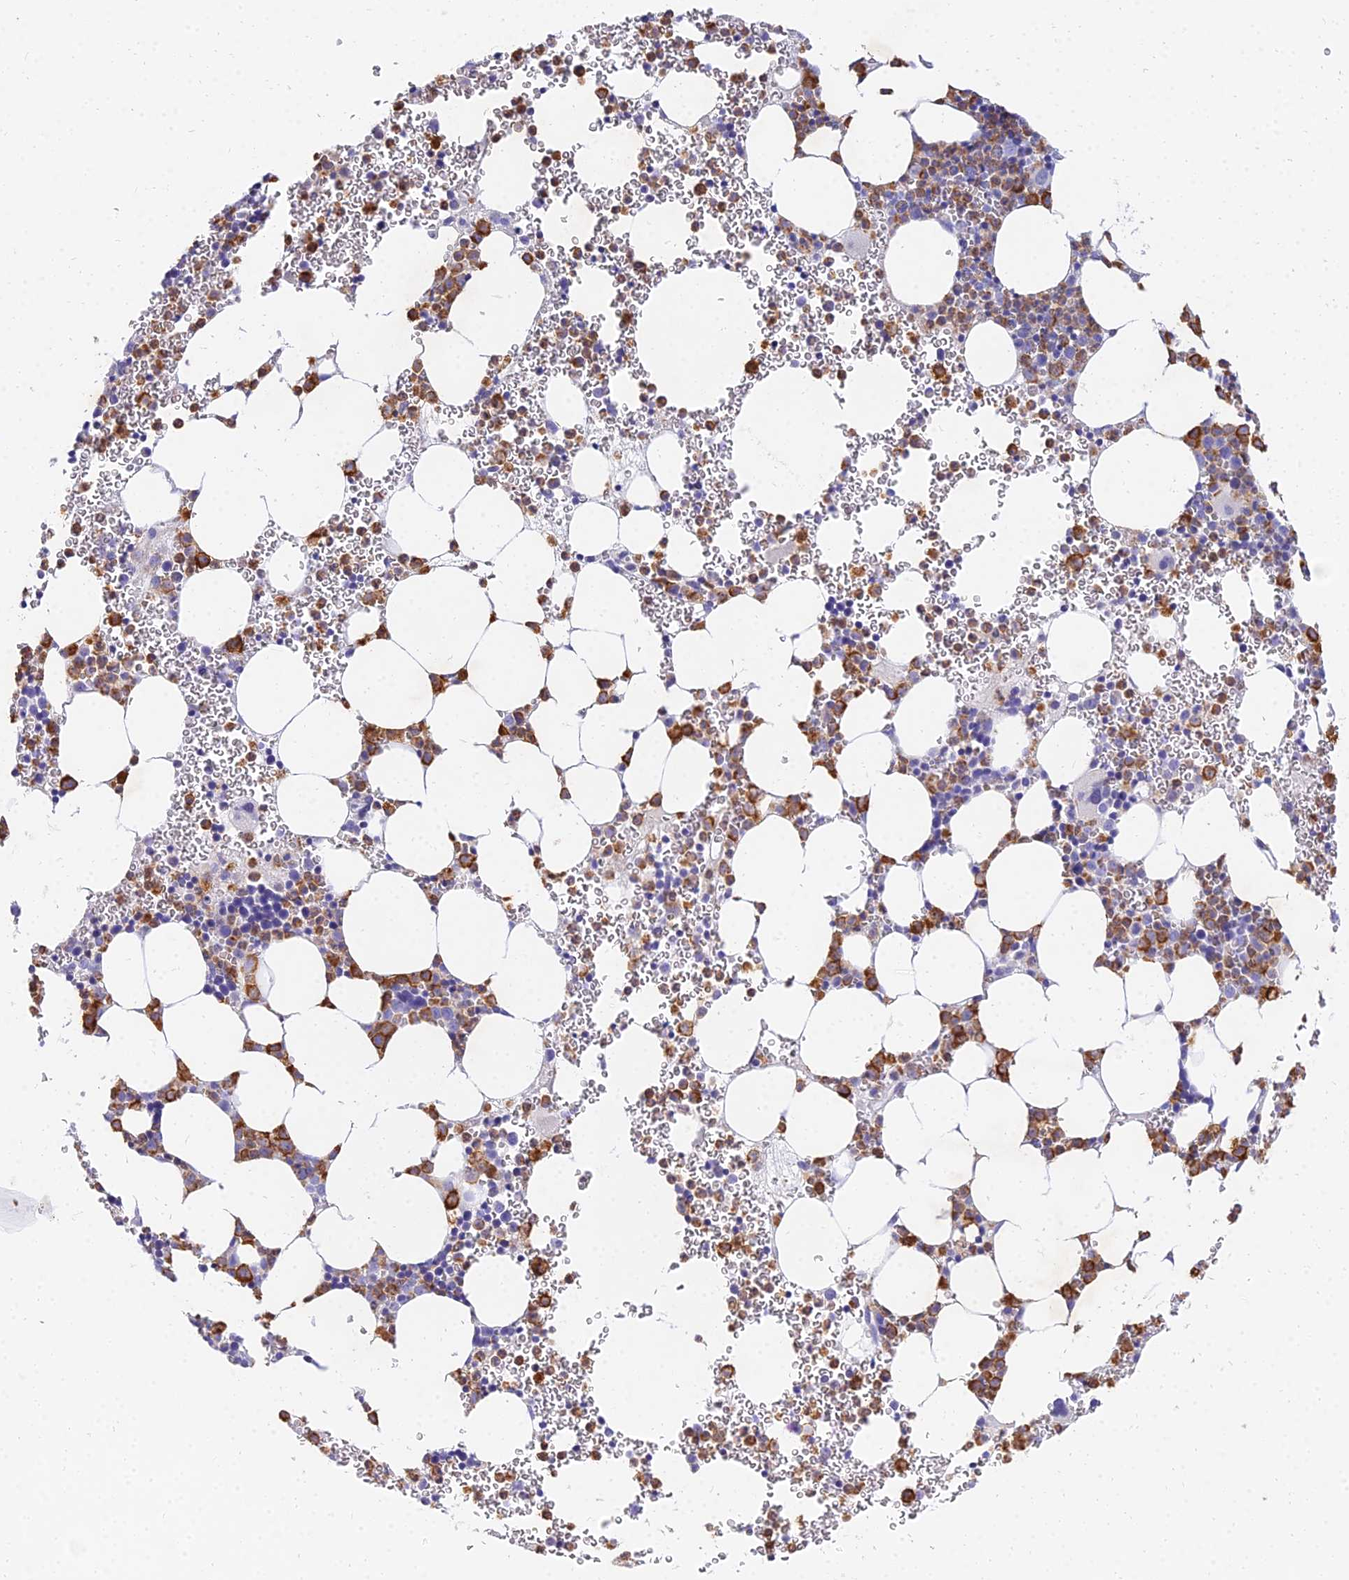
{"staining": {"intensity": "strong", "quantity": "25%-75%", "location": "cytoplasmic/membranous"}, "tissue": "bone marrow", "cell_type": "Hematopoietic cells", "image_type": "normal", "snomed": [{"axis": "morphology", "description": "Normal tissue, NOS"}, {"axis": "topography", "description": "Bone marrow"}], "caption": "A brown stain labels strong cytoplasmic/membranous positivity of a protein in hematopoietic cells of unremarkable bone marrow.", "gene": "VWC2L", "patient": {"sex": "female", "age": 78}}